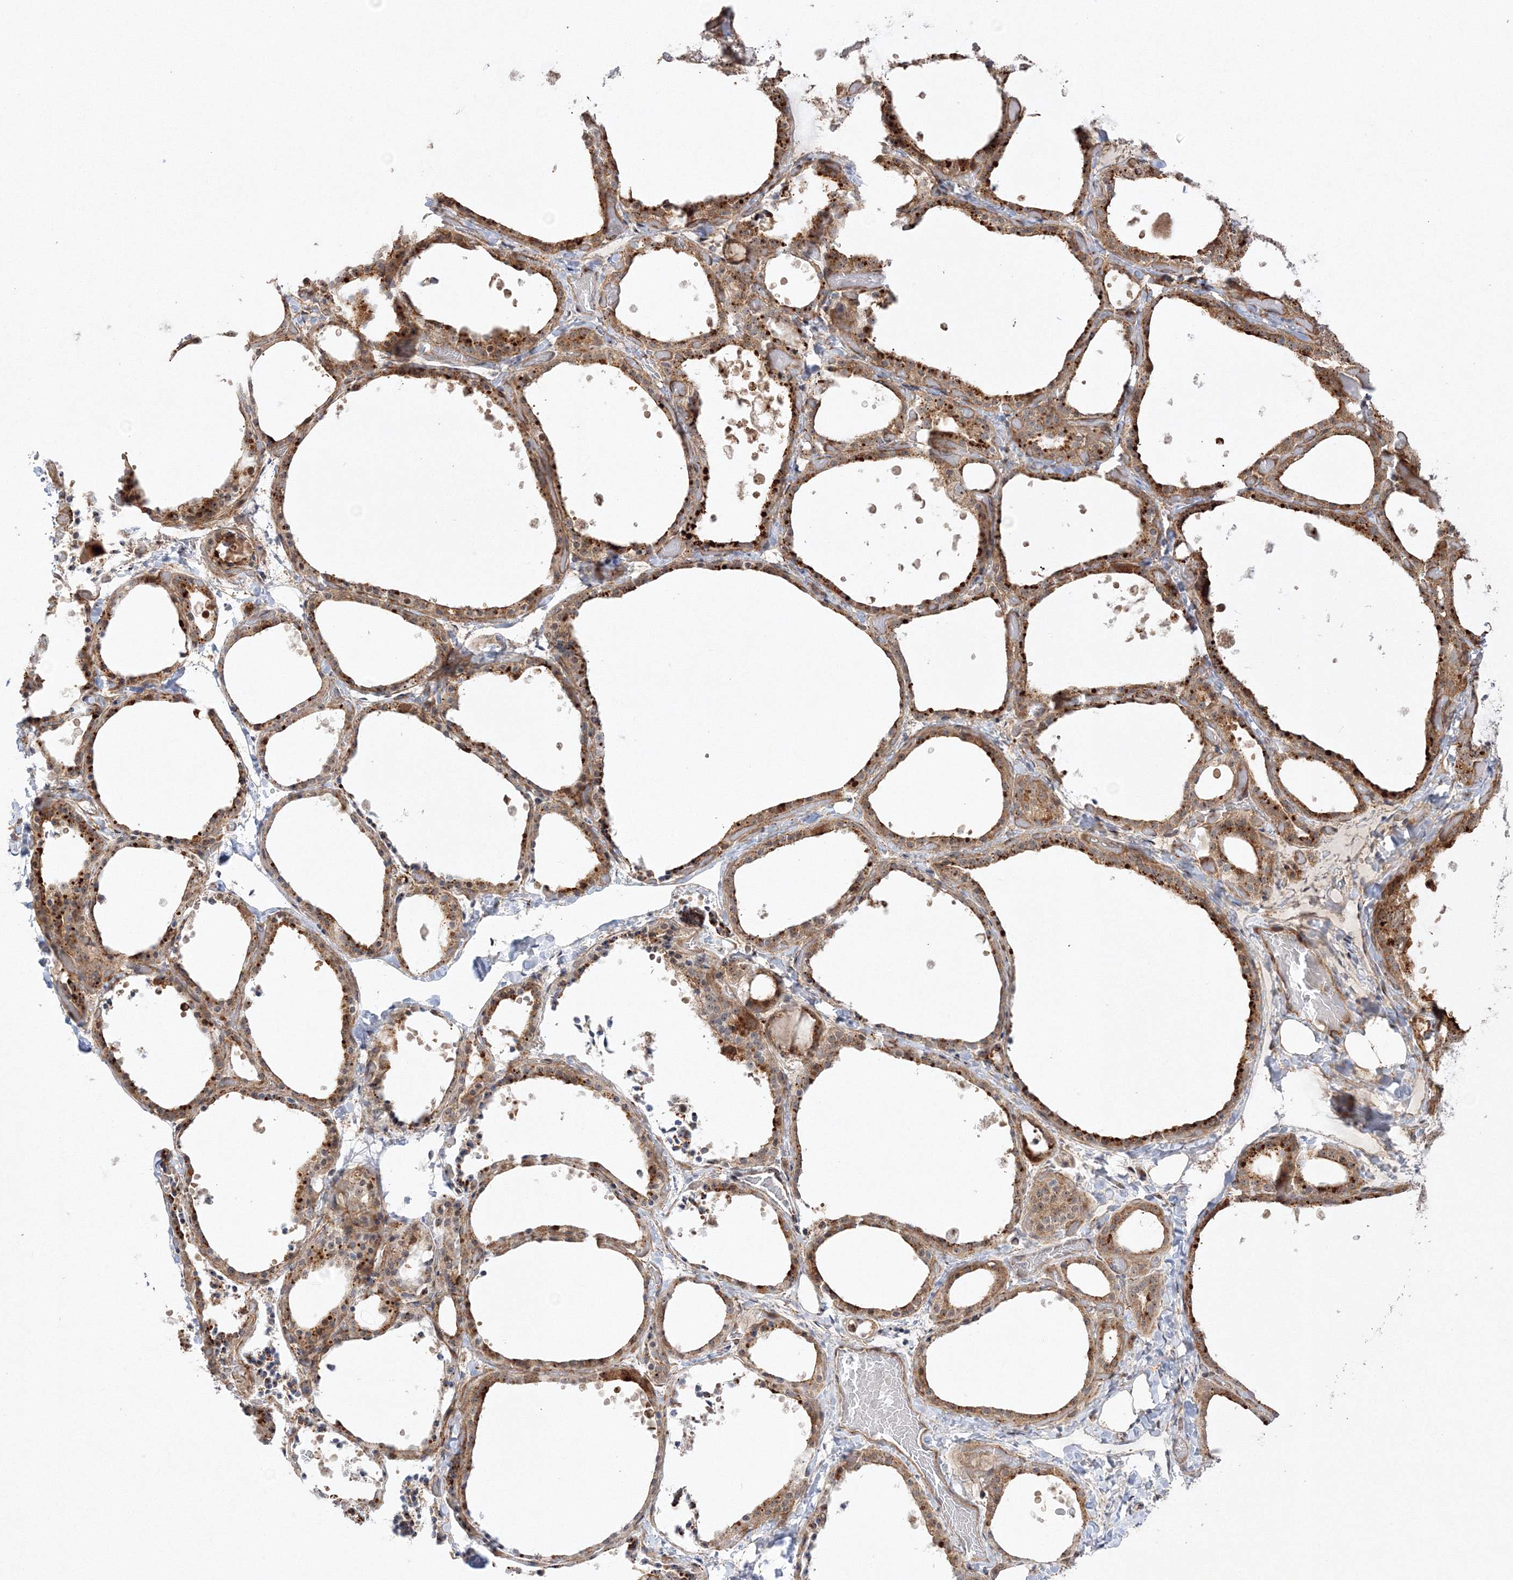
{"staining": {"intensity": "moderate", "quantity": ">75%", "location": "cytoplasmic/membranous,nuclear"}, "tissue": "thyroid gland", "cell_type": "Glandular cells", "image_type": "normal", "snomed": [{"axis": "morphology", "description": "Normal tissue, NOS"}, {"axis": "topography", "description": "Thyroid gland"}], "caption": "Protein analysis of unremarkable thyroid gland demonstrates moderate cytoplasmic/membranous,nuclear positivity in about >75% of glandular cells. (Stains: DAB in brown, nuclei in blue, Microscopy: brightfield microscopy at high magnification).", "gene": "NPM3", "patient": {"sex": "female", "age": 44}}